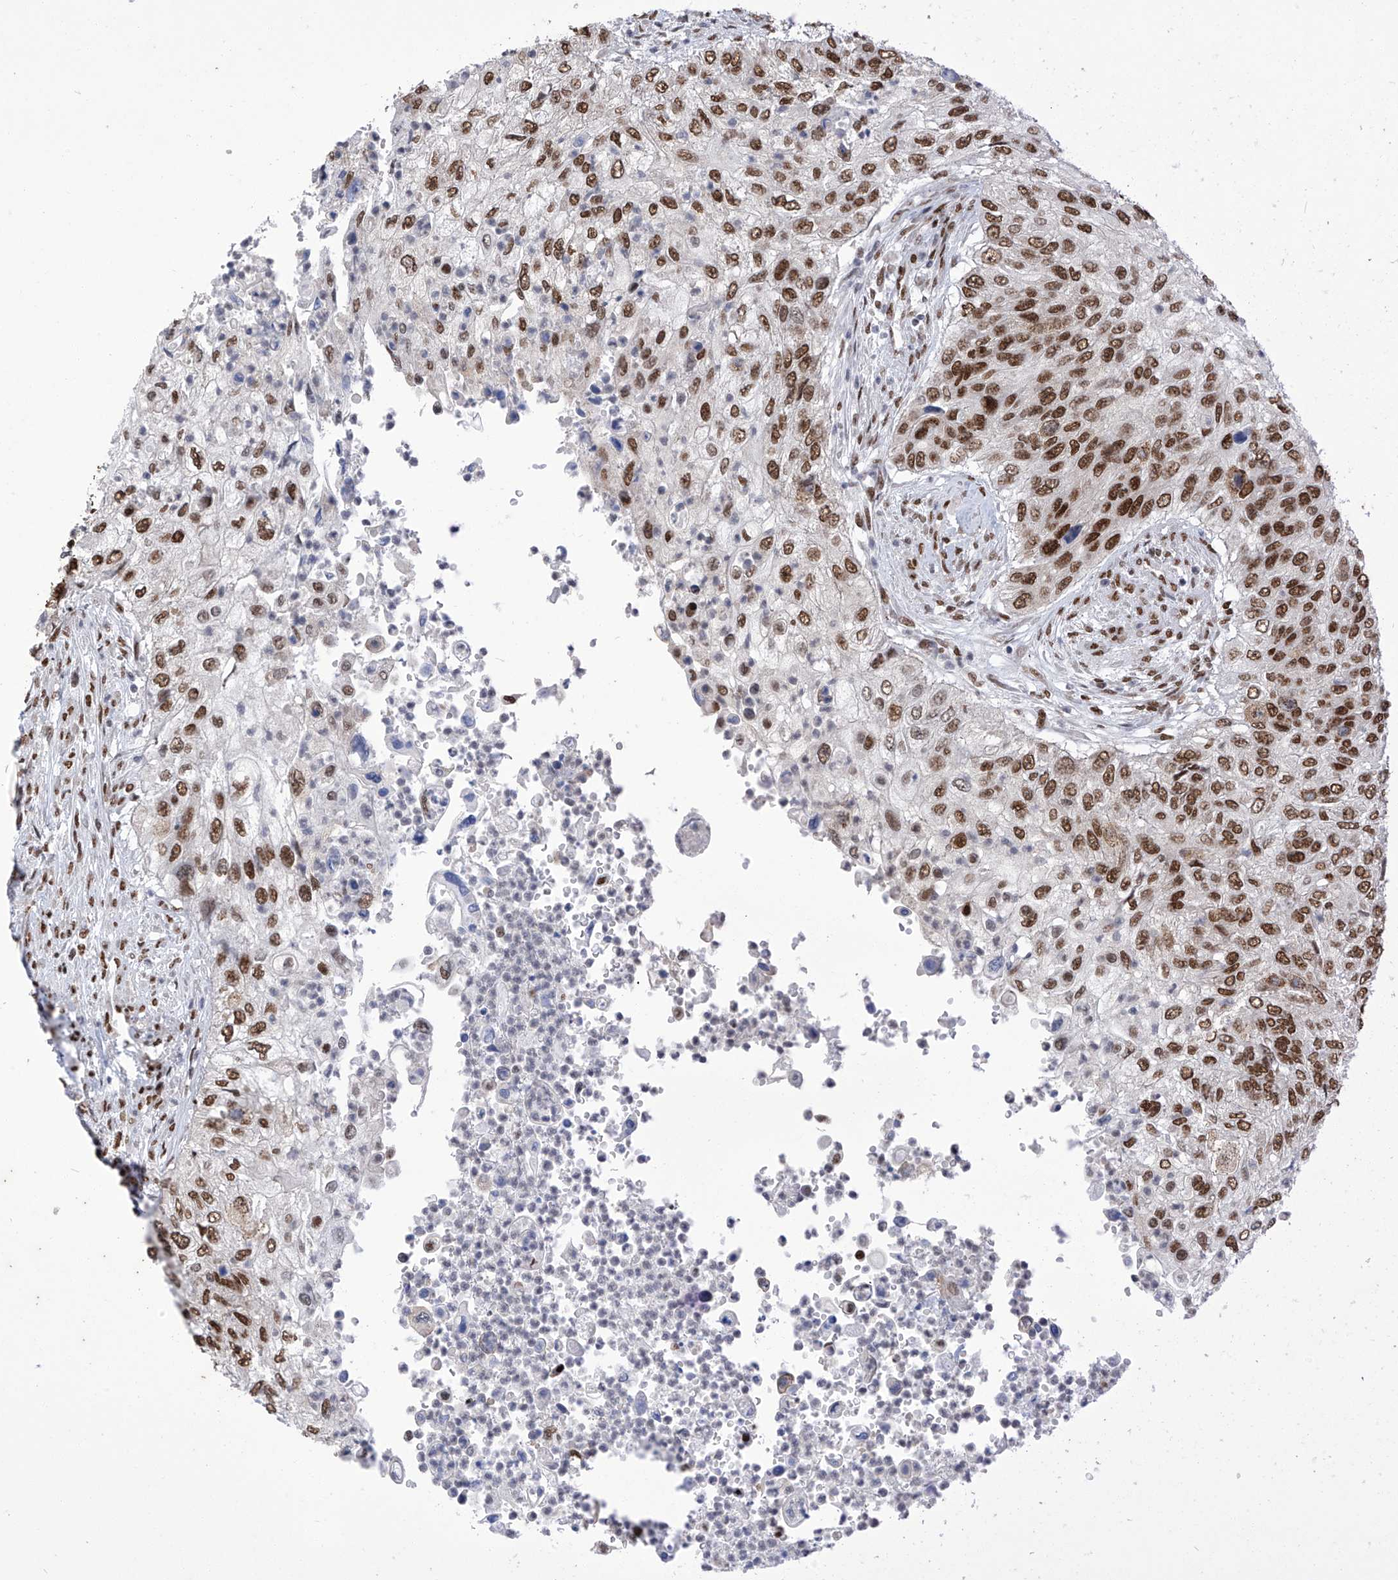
{"staining": {"intensity": "strong", "quantity": ">75%", "location": "nuclear"}, "tissue": "urothelial cancer", "cell_type": "Tumor cells", "image_type": "cancer", "snomed": [{"axis": "morphology", "description": "Urothelial carcinoma, High grade"}, {"axis": "topography", "description": "Urinary bladder"}], "caption": "Immunohistochemistry of human urothelial carcinoma (high-grade) reveals high levels of strong nuclear positivity in approximately >75% of tumor cells. (DAB (3,3'-diaminobenzidine) IHC, brown staining for protein, blue staining for nuclei).", "gene": "KHSRP", "patient": {"sex": "female", "age": 60}}